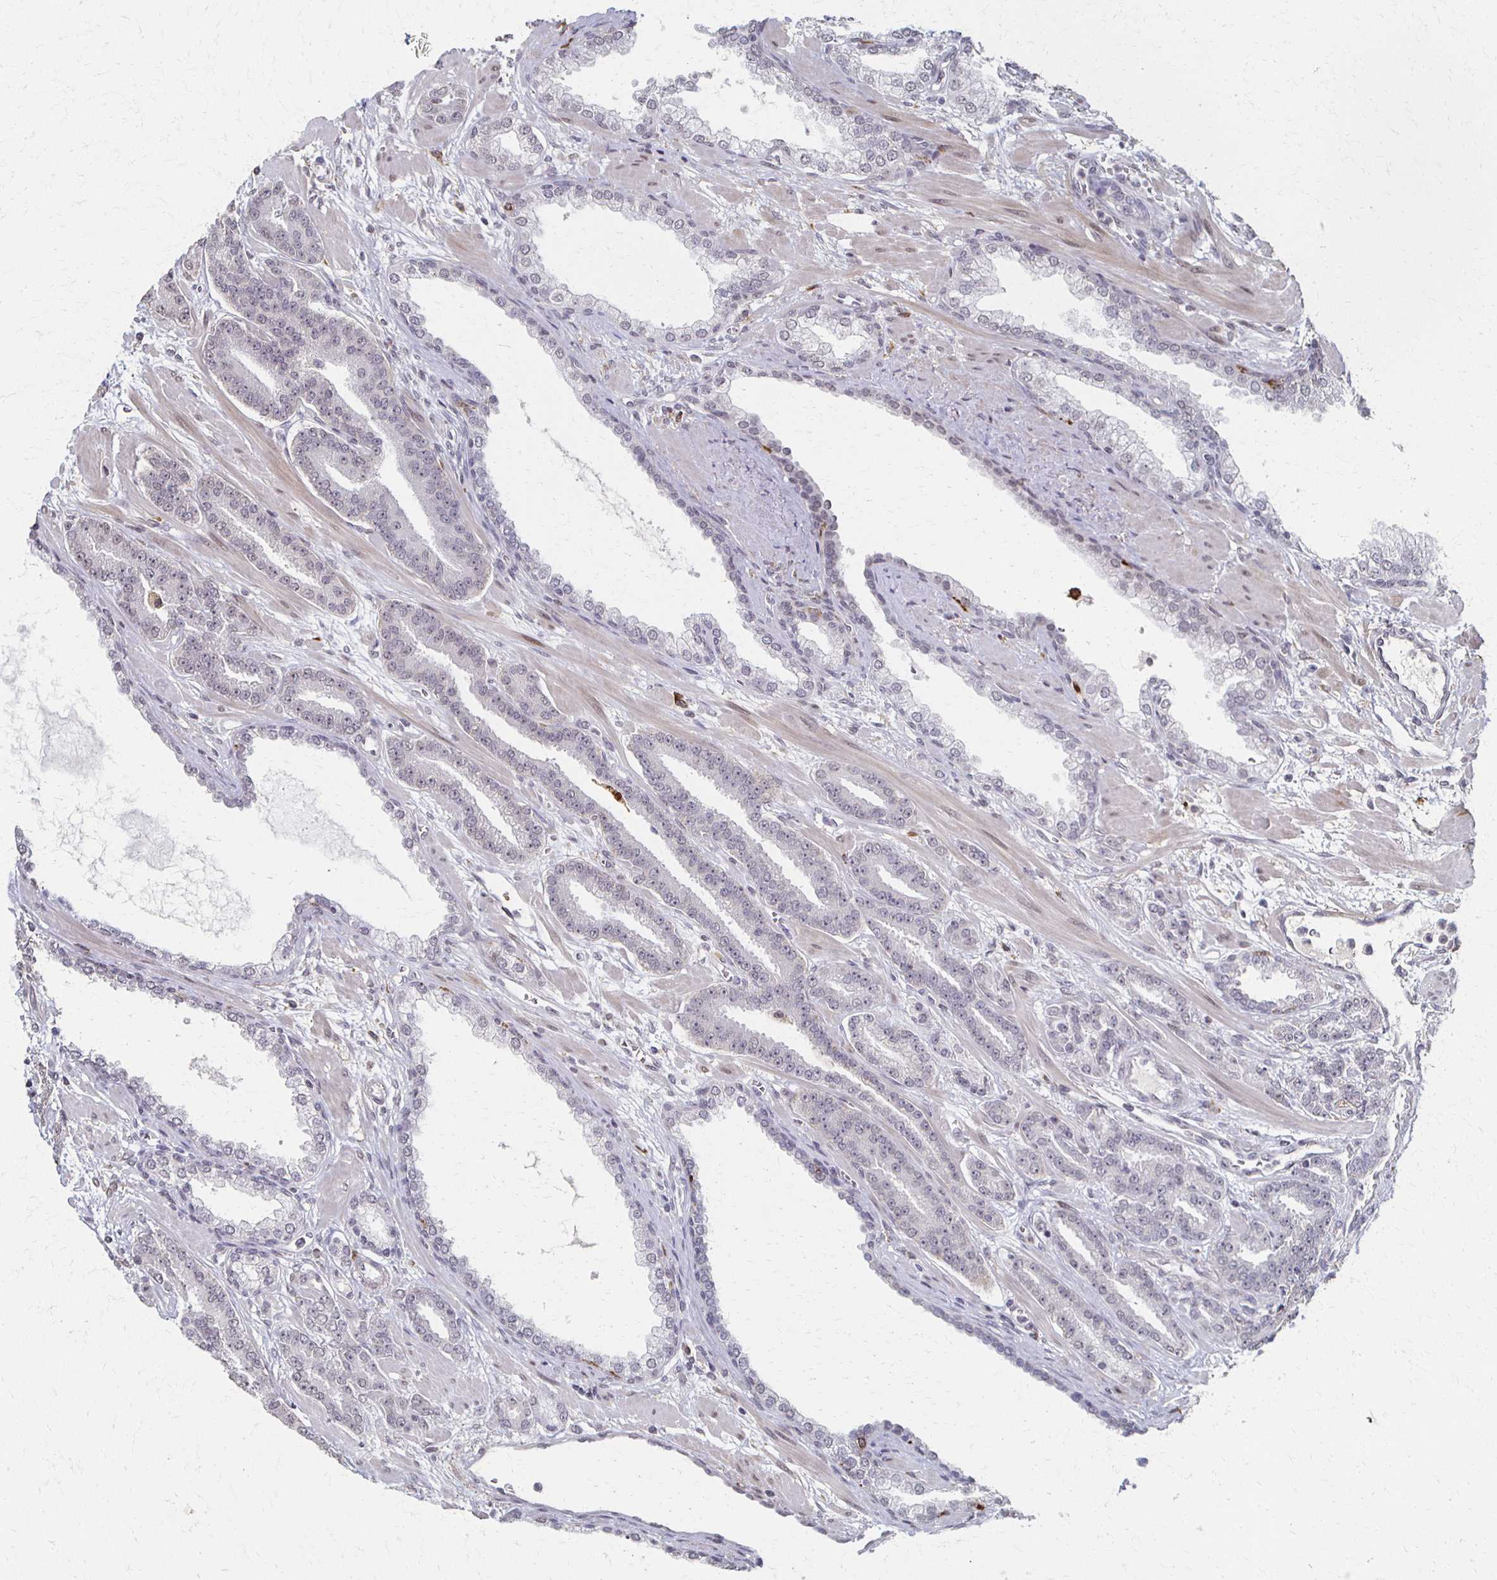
{"staining": {"intensity": "negative", "quantity": "none", "location": "none"}, "tissue": "prostate cancer", "cell_type": "Tumor cells", "image_type": "cancer", "snomed": [{"axis": "morphology", "description": "Adenocarcinoma, High grade"}, {"axis": "topography", "description": "Prostate"}], "caption": "This is an immunohistochemistry (IHC) micrograph of human adenocarcinoma (high-grade) (prostate). There is no positivity in tumor cells.", "gene": "DAB1", "patient": {"sex": "male", "age": 60}}